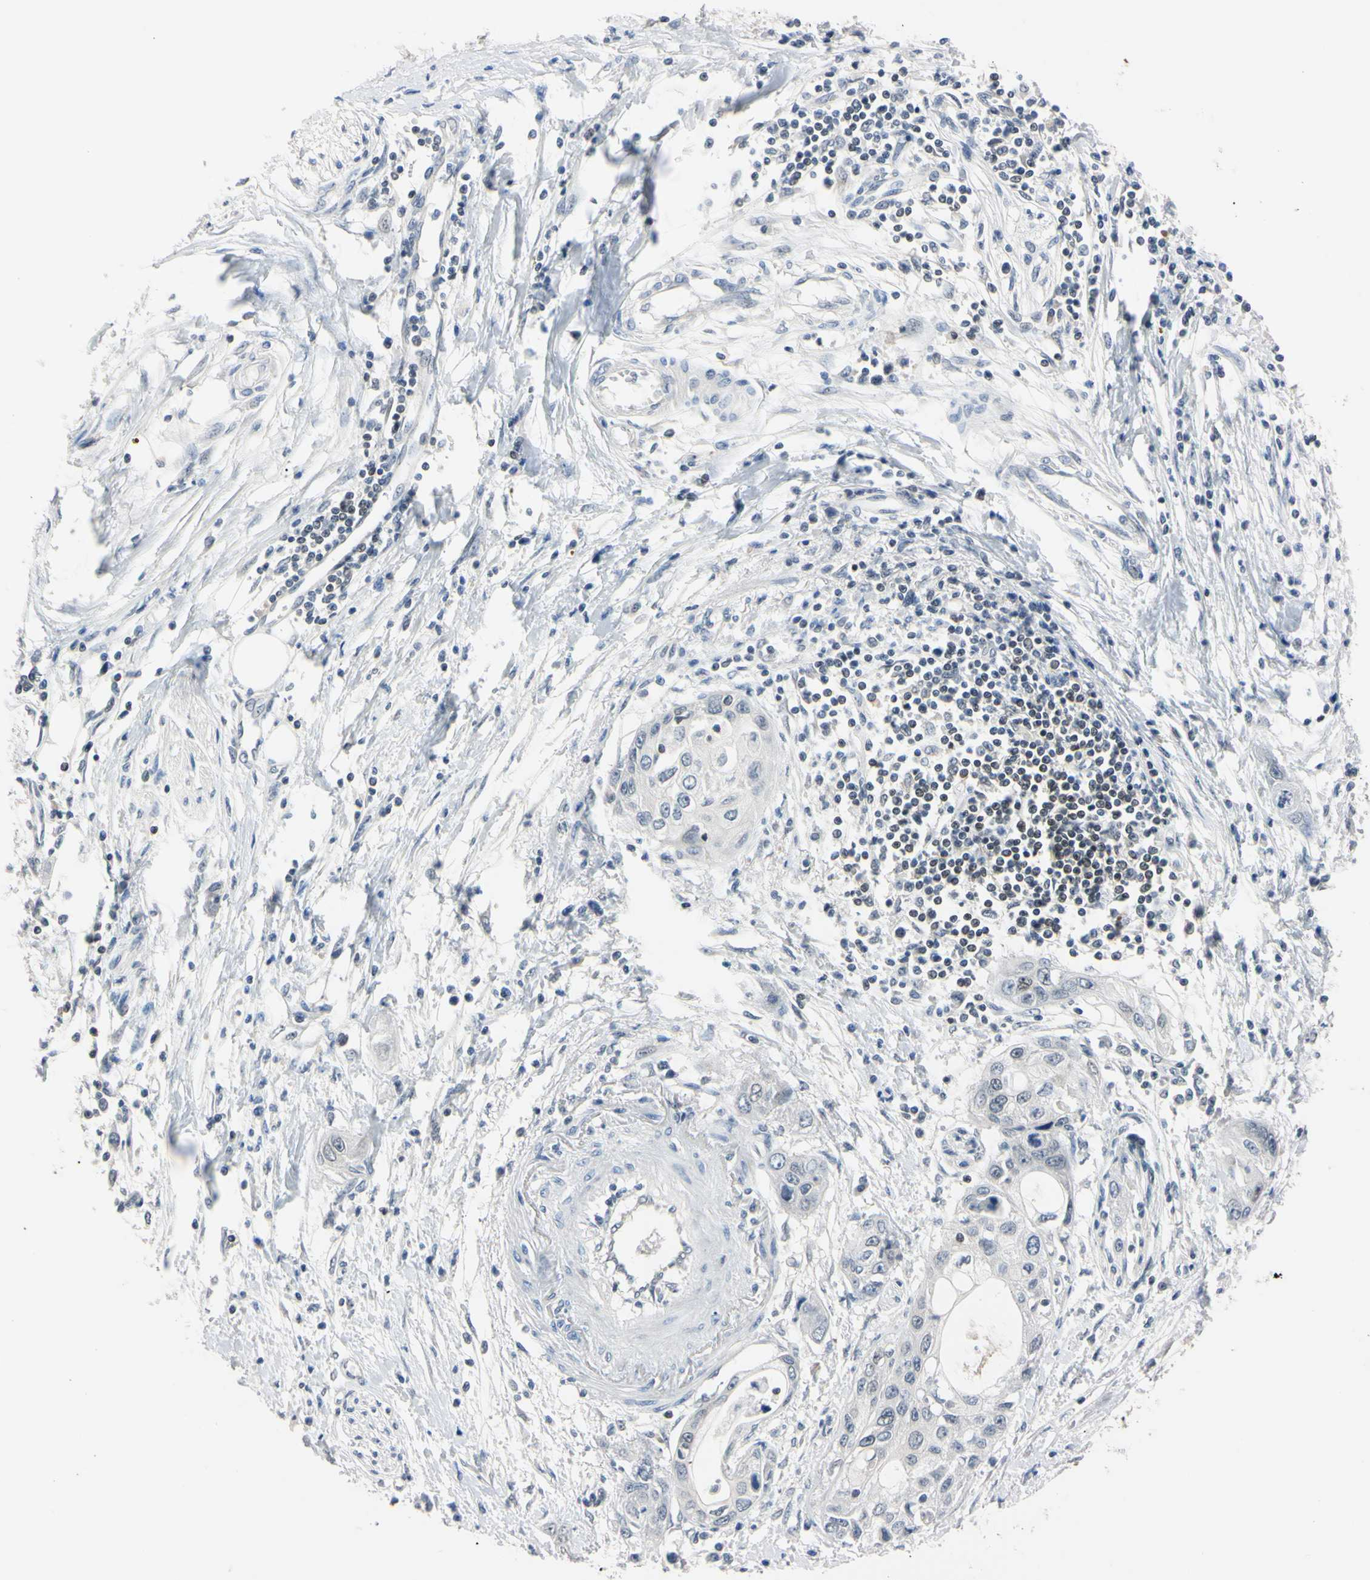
{"staining": {"intensity": "negative", "quantity": "none", "location": "none"}, "tissue": "pancreatic cancer", "cell_type": "Tumor cells", "image_type": "cancer", "snomed": [{"axis": "morphology", "description": "Adenocarcinoma, NOS"}, {"axis": "topography", "description": "Pancreas"}], "caption": "Micrograph shows no protein expression in tumor cells of pancreatic cancer (adenocarcinoma) tissue.", "gene": "UBE2I", "patient": {"sex": "female", "age": 70}}